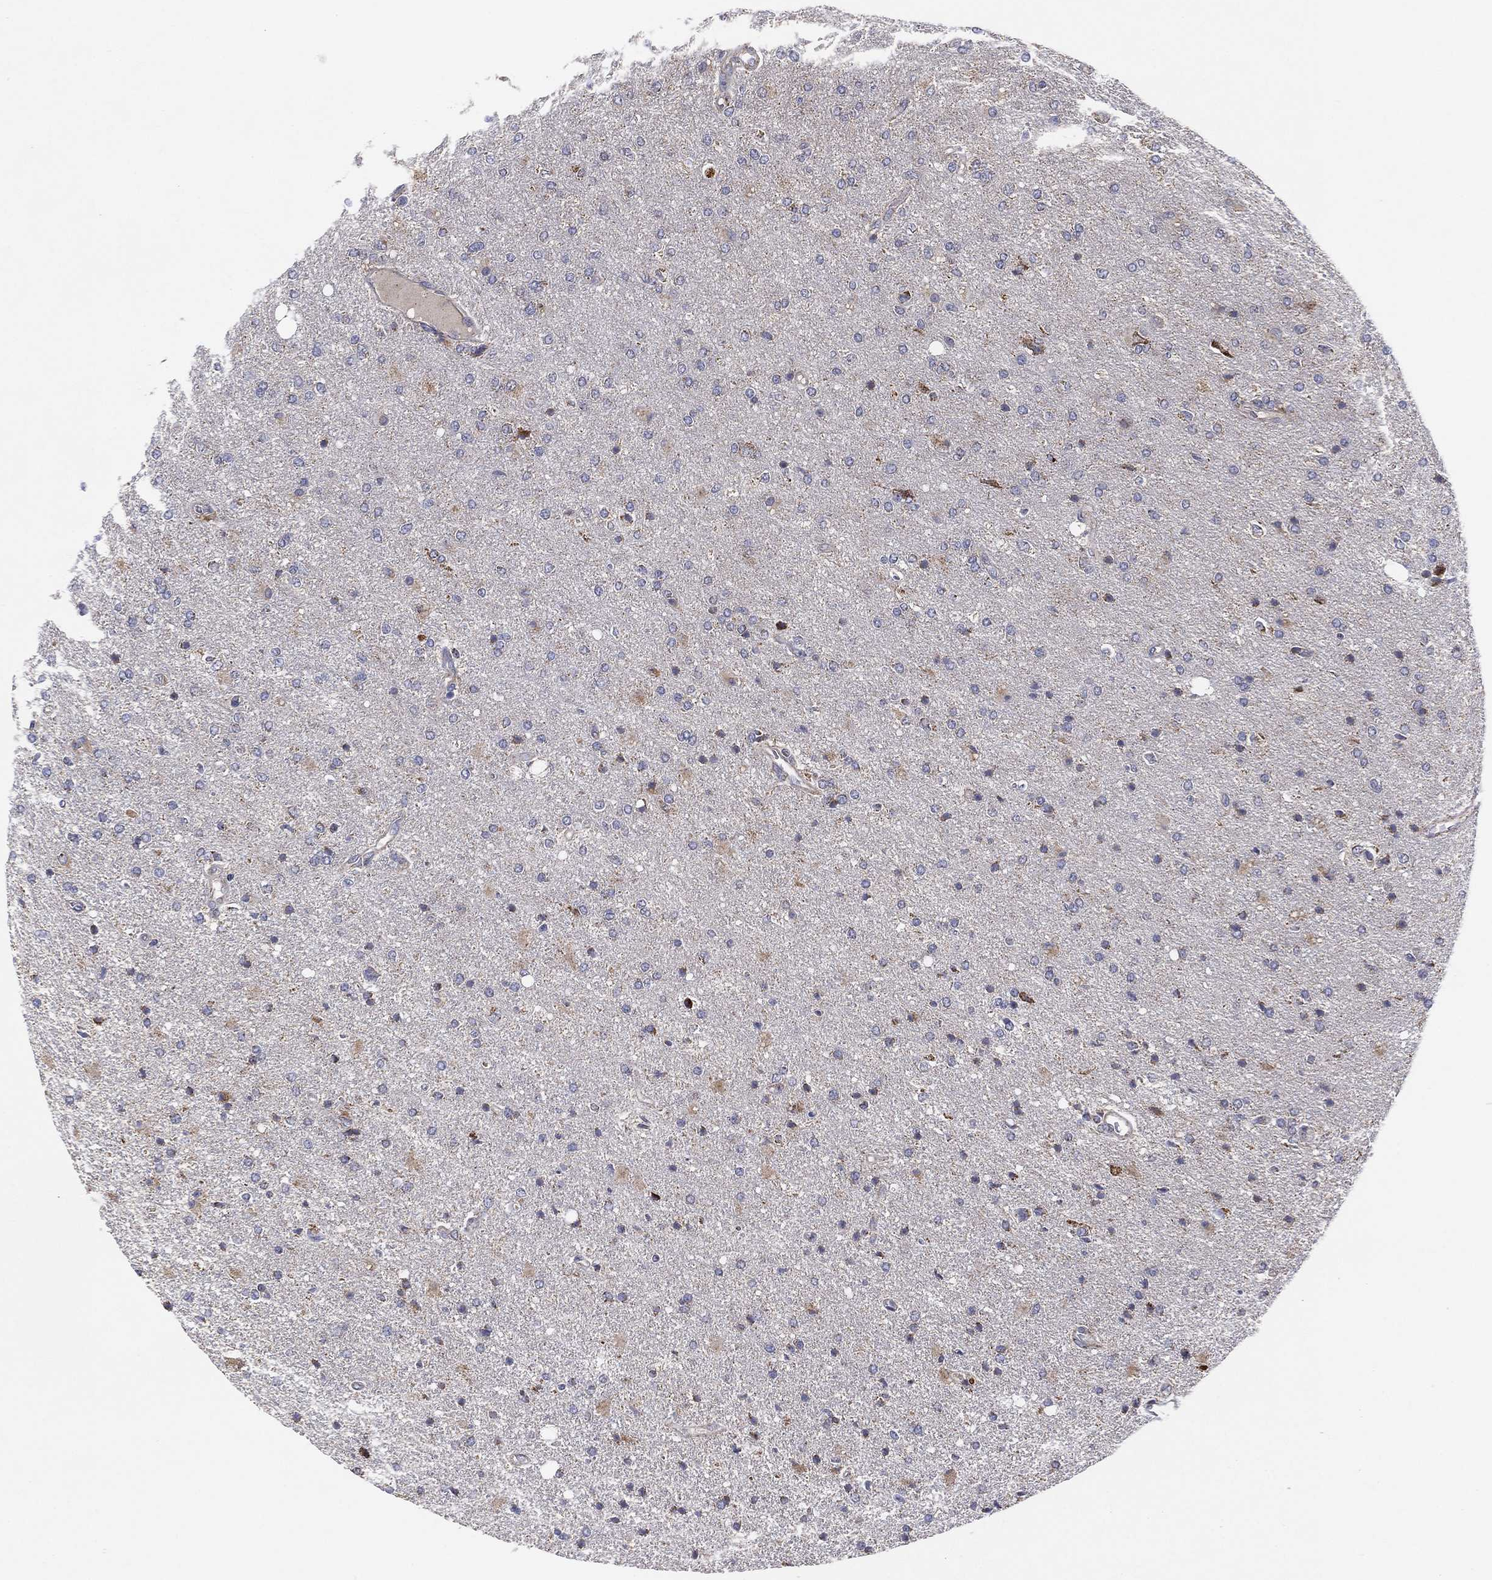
{"staining": {"intensity": "negative", "quantity": "none", "location": "none"}, "tissue": "glioma", "cell_type": "Tumor cells", "image_type": "cancer", "snomed": [{"axis": "morphology", "description": "Glioma, malignant, High grade"}, {"axis": "topography", "description": "Cerebral cortex"}], "caption": "This image is of malignant high-grade glioma stained with immunohistochemistry to label a protein in brown with the nuclei are counter-stained blue. There is no expression in tumor cells.", "gene": "PPP2R5A", "patient": {"sex": "male", "age": 70}}